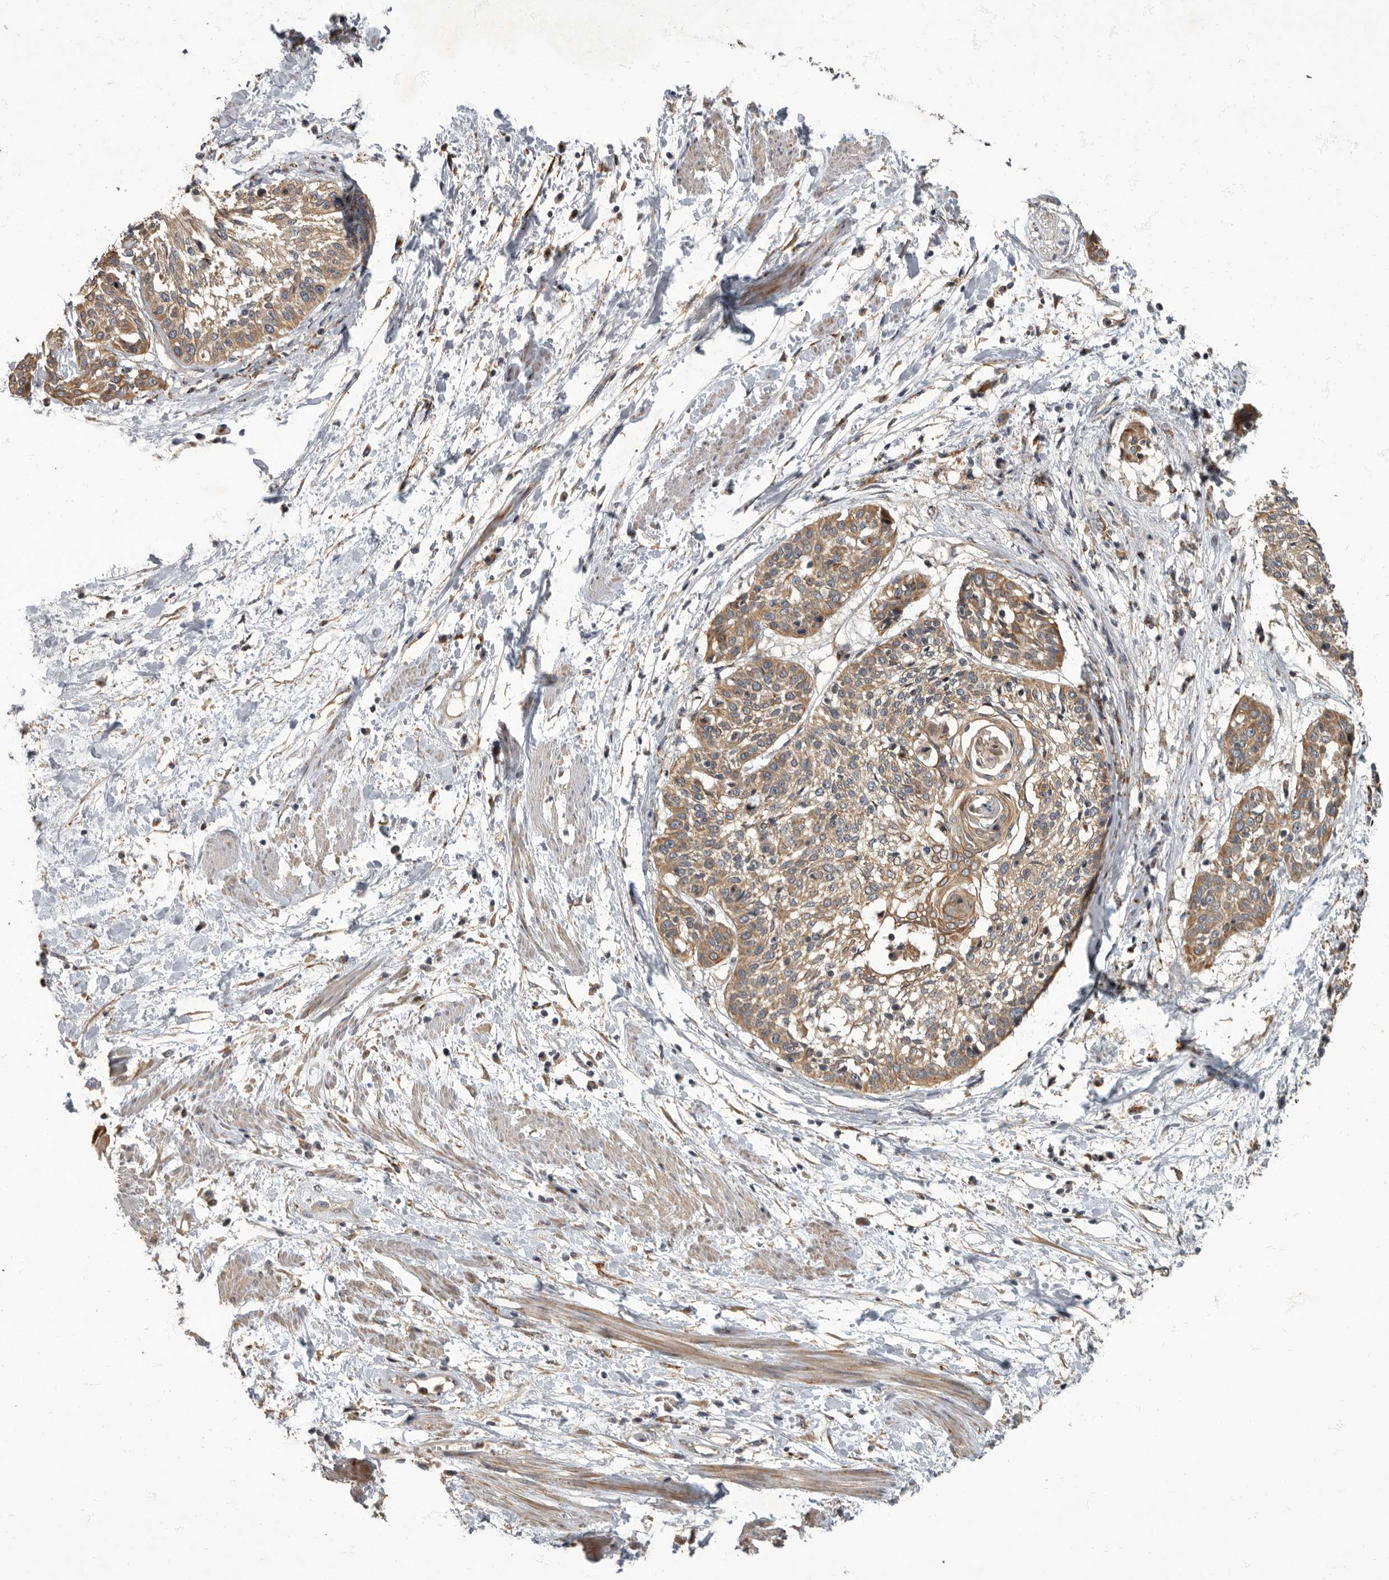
{"staining": {"intensity": "moderate", "quantity": ">75%", "location": "cytoplasmic/membranous"}, "tissue": "cervical cancer", "cell_type": "Tumor cells", "image_type": "cancer", "snomed": [{"axis": "morphology", "description": "Squamous cell carcinoma, NOS"}, {"axis": "topography", "description": "Cervix"}], "caption": "Moderate cytoplasmic/membranous positivity for a protein is appreciated in approximately >75% of tumor cells of cervical cancer (squamous cell carcinoma) using immunohistochemistry.", "gene": "IQCK", "patient": {"sex": "female", "age": 57}}